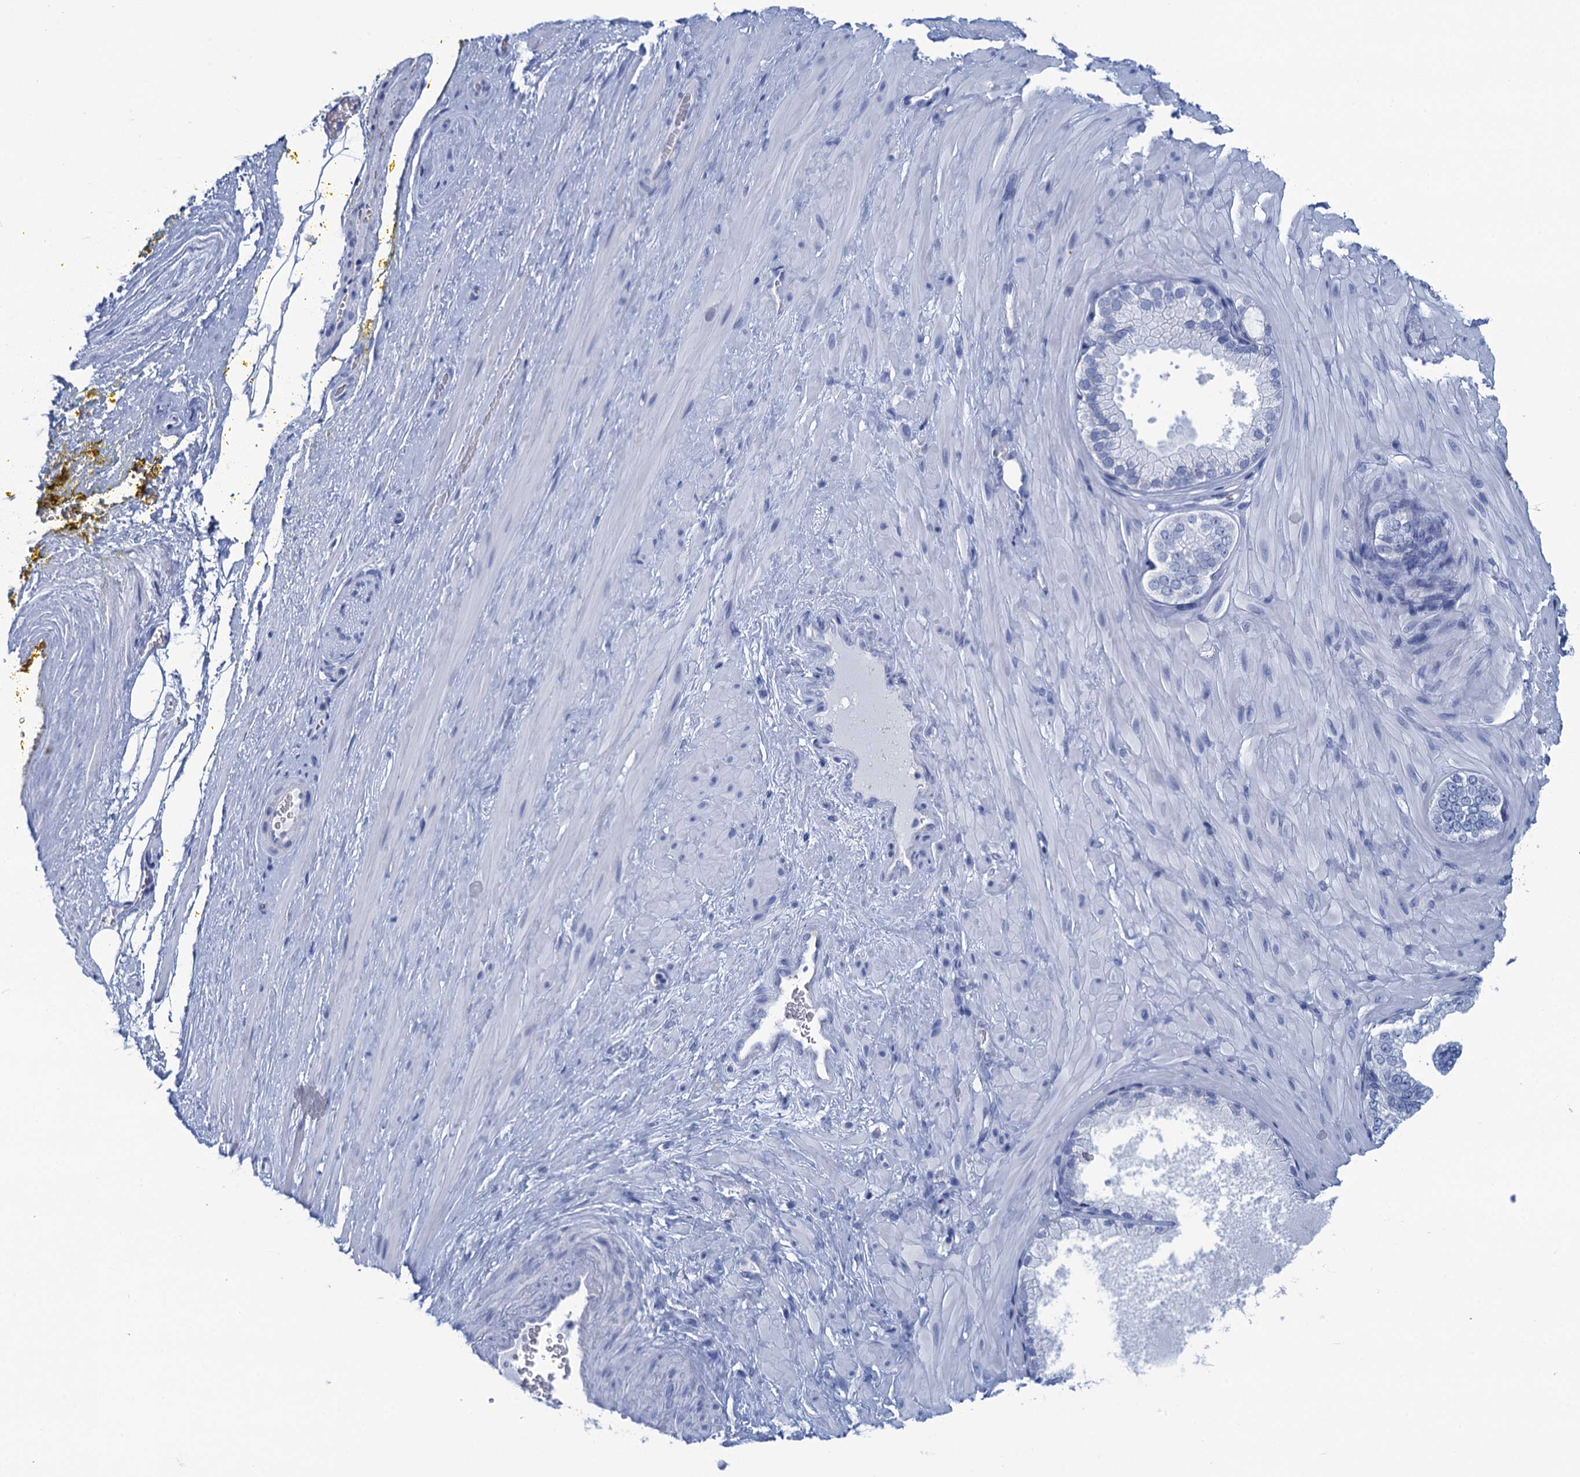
{"staining": {"intensity": "negative", "quantity": "none", "location": "none"}, "tissue": "adipose tissue", "cell_type": "Adipocytes", "image_type": "normal", "snomed": [{"axis": "morphology", "description": "Normal tissue, NOS"}, {"axis": "morphology", "description": "Adenocarcinoma, Low grade"}, {"axis": "topography", "description": "Prostate"}, {"axis": "topography", "description": "Peripheral nerve tissue"}], "caption": "Immunohistochemical staining of benign adipose tissue displays no significant expression in adipocytes. The staining was performed using DAB (3,3'-diaminobenzidine) to visualize the protein expression in brown, while the nuclei were stained in blue with hematoxylin (Magnification: 20x).", "gene": "CALML5", "patient": {"sex": "male", "age": 63}}